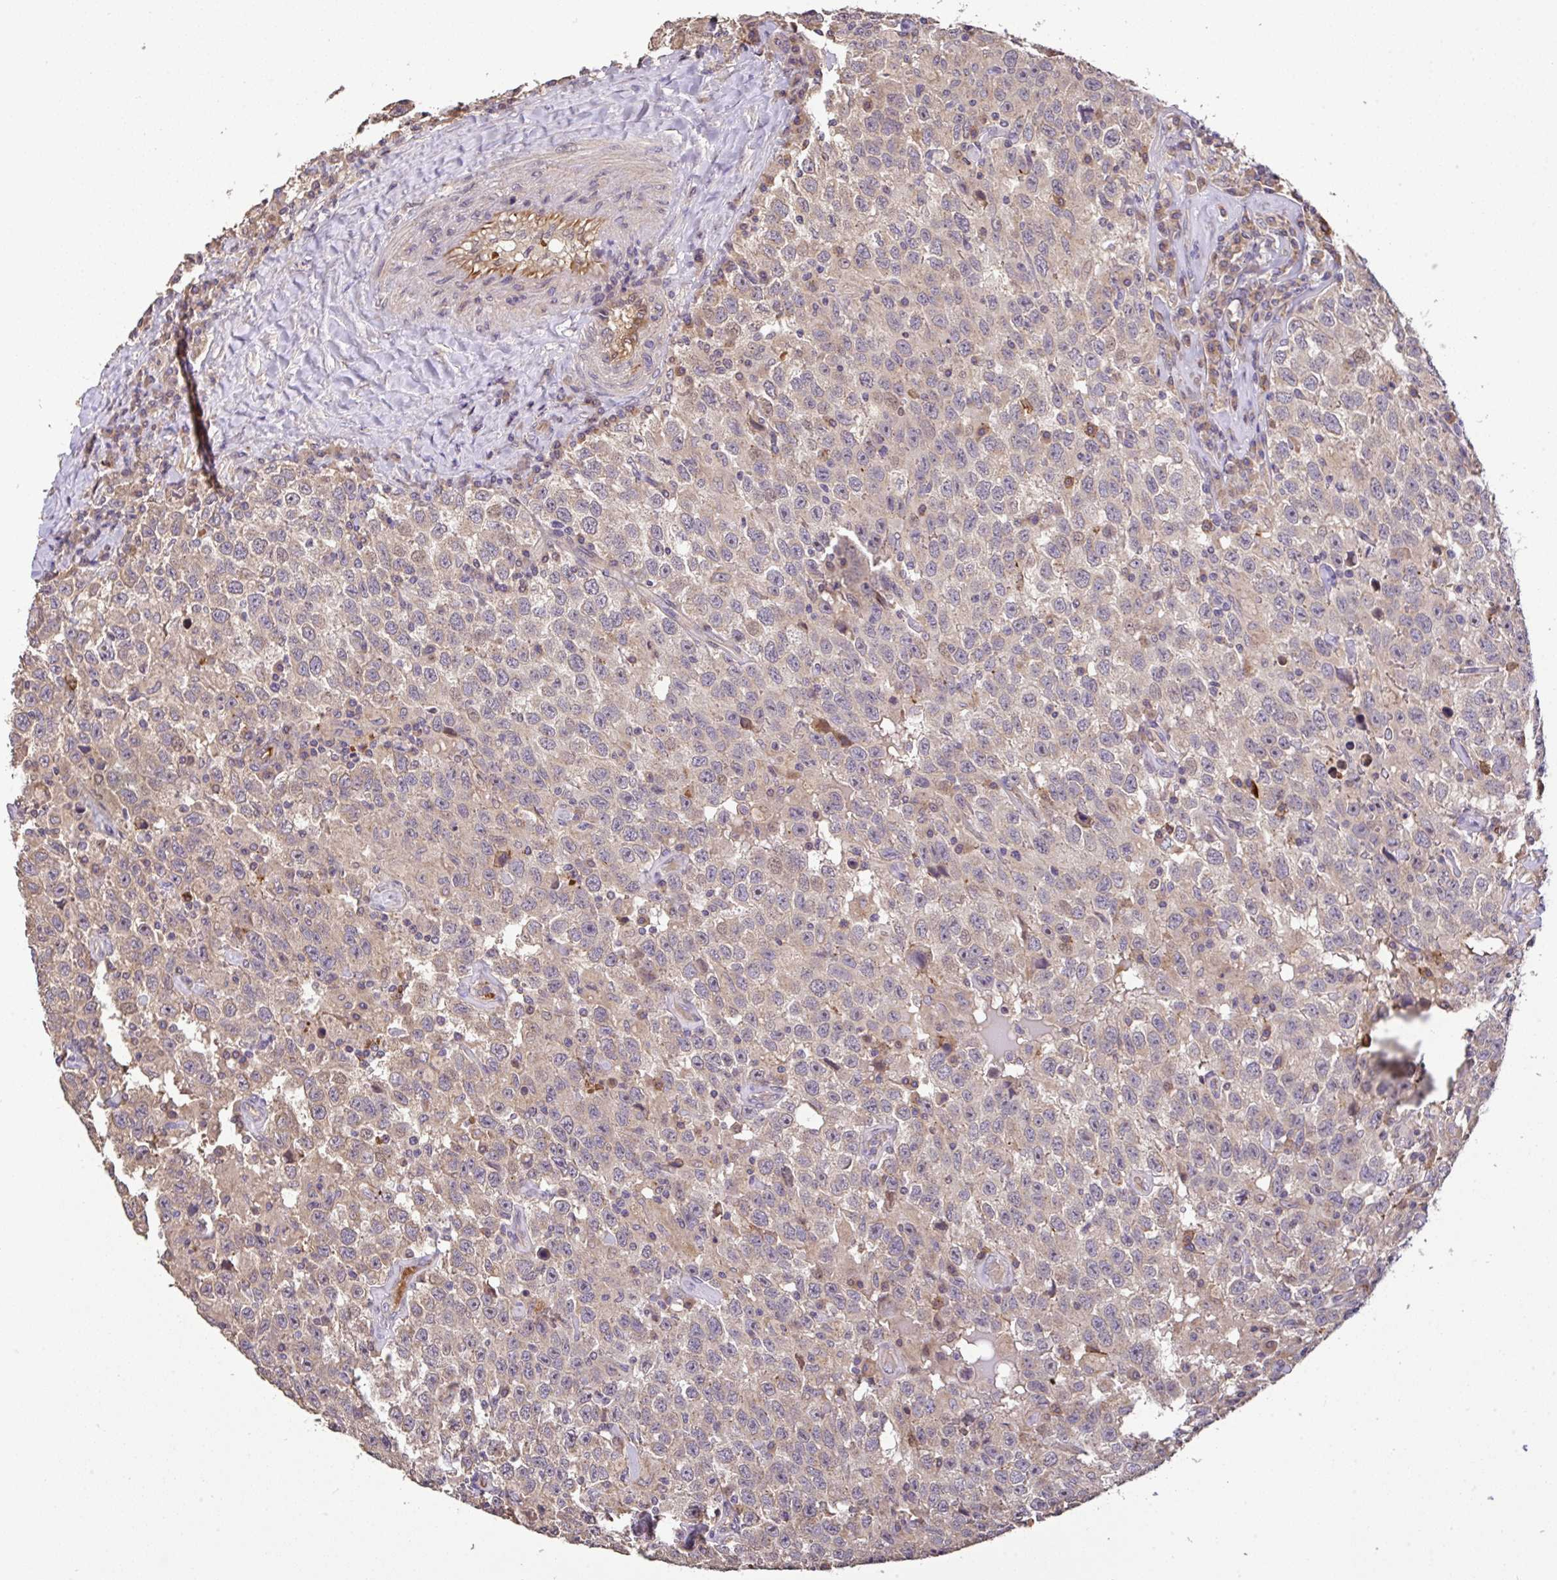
{"staining": {"intensity": "weak", "quantity": "25%-75%", "location": "cytoplasmic/membranous"}, "tissue": "testis cancer", "cell_type": "Tumor cells", "image_type": "cancer", "snomed": [{"axis": "morphology", "description": "Seminoma, NOS"}, {"axis": "topography", "description": "Testis"}], "caption": "This is a micrograph of immunohistochemistry staining of testis cancer, which shows weak staining in the cytoplasmic/membranous of tumor cells.", "gene": "C1QTNF9B", "patient": {"sex": "male", "age": 41}}